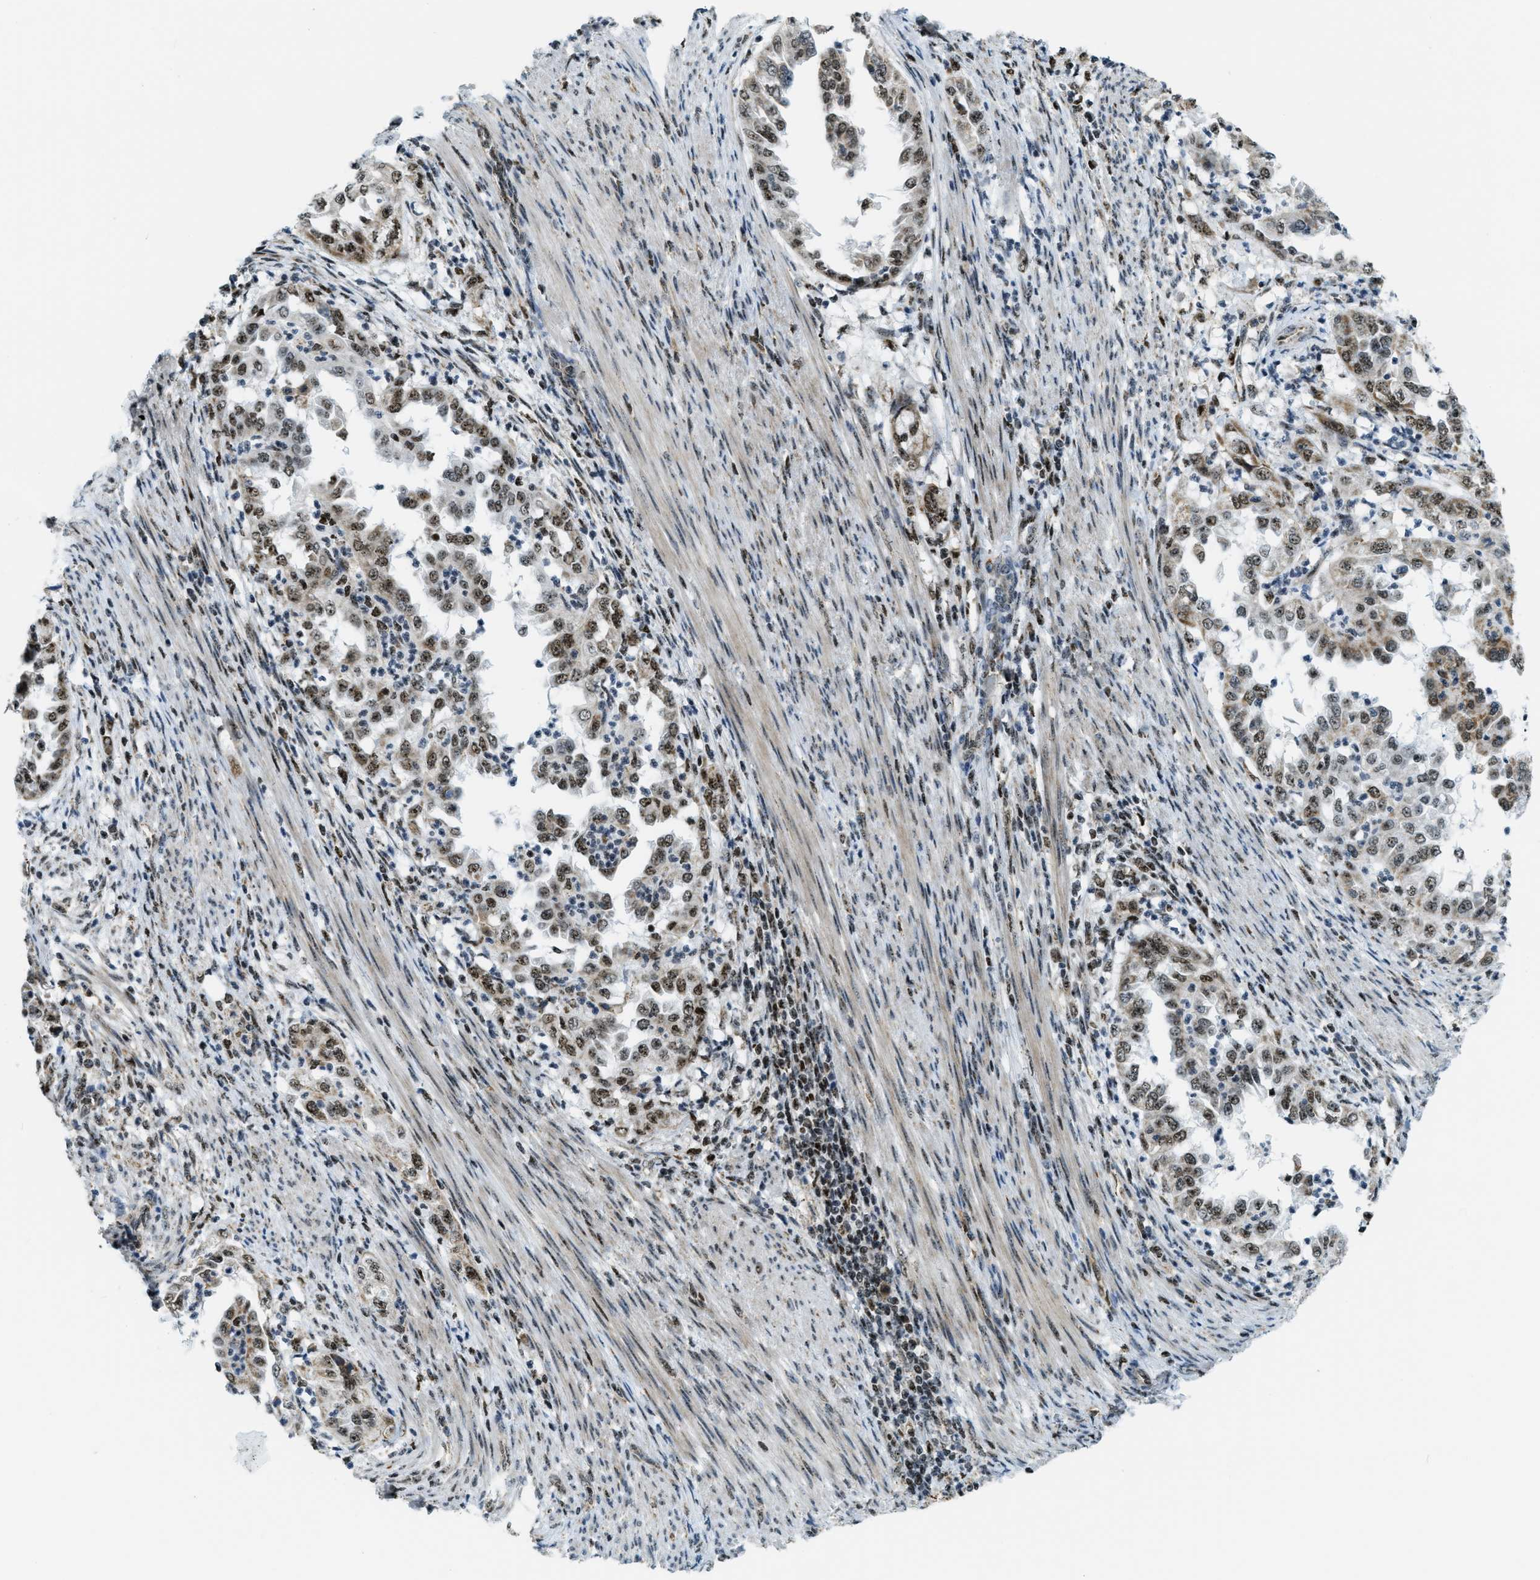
{"staining": {"intensity": "strong", "quantity": ">75%", "location": "cytoplasmic/membranous,nuclear"}, "tissue": "endometrial cancer", "cell_type": "Tumor cells", "image_type": "cancer", "snomed": [{"axis": "morphology", "description": "Adenocarcinoma, NOS"}, {"axis": "topography", "description": "Endometrium"}], "caption": "Human adenocarcinoma (endometrial) stained for a protein (brown) shows strong cytoplasmic/membranous and nuclear positive positivity in about >75% of tumor cells.", "gene": "SP100", "patient": {"sex": "female", "age": 85}}